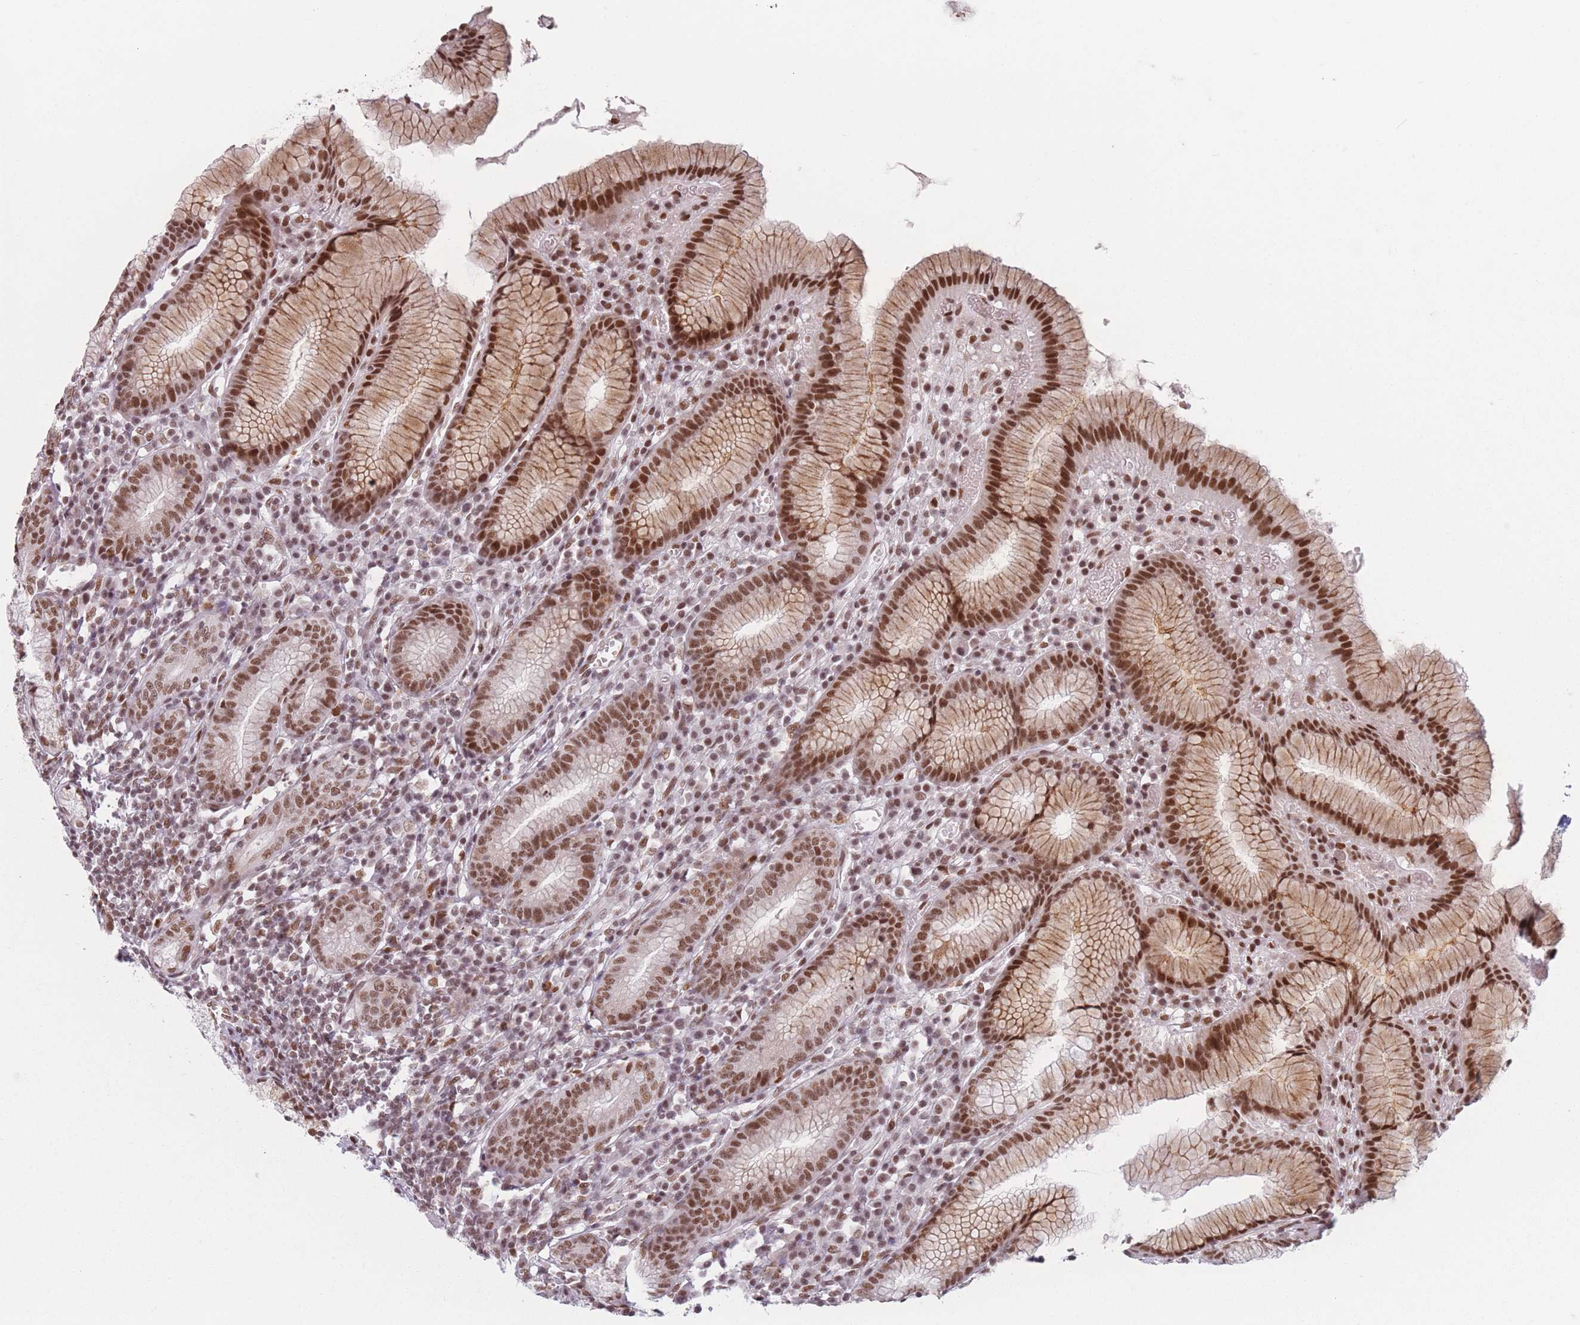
{"staining": {"intensity": "moderate", "quantity": ">75%", "location": "cytoplasmic/membranous,nuclear"}, "tissue": "stomach", "cell_type": "Glandular cells", "image_type": "normal", "snomed": [{"axis": "morphology", "description": "Normal tissue, NOS"}, {"axis": "topography", "description": "Stomach"}], "caption": "Brown immunohistochemical staining in benign stomach shows moderate cytoplasmic/membranous,nuclear staining in approximately >75% of glandular cells. The staining was performed using DAB (3,3'-diaminobenzidine), with brown indicating positive protein expression. Nuclei are stained blue with hematoxylin.", "gene": "SUPT6H", "patient": {"sex": "male", "age": 55}}